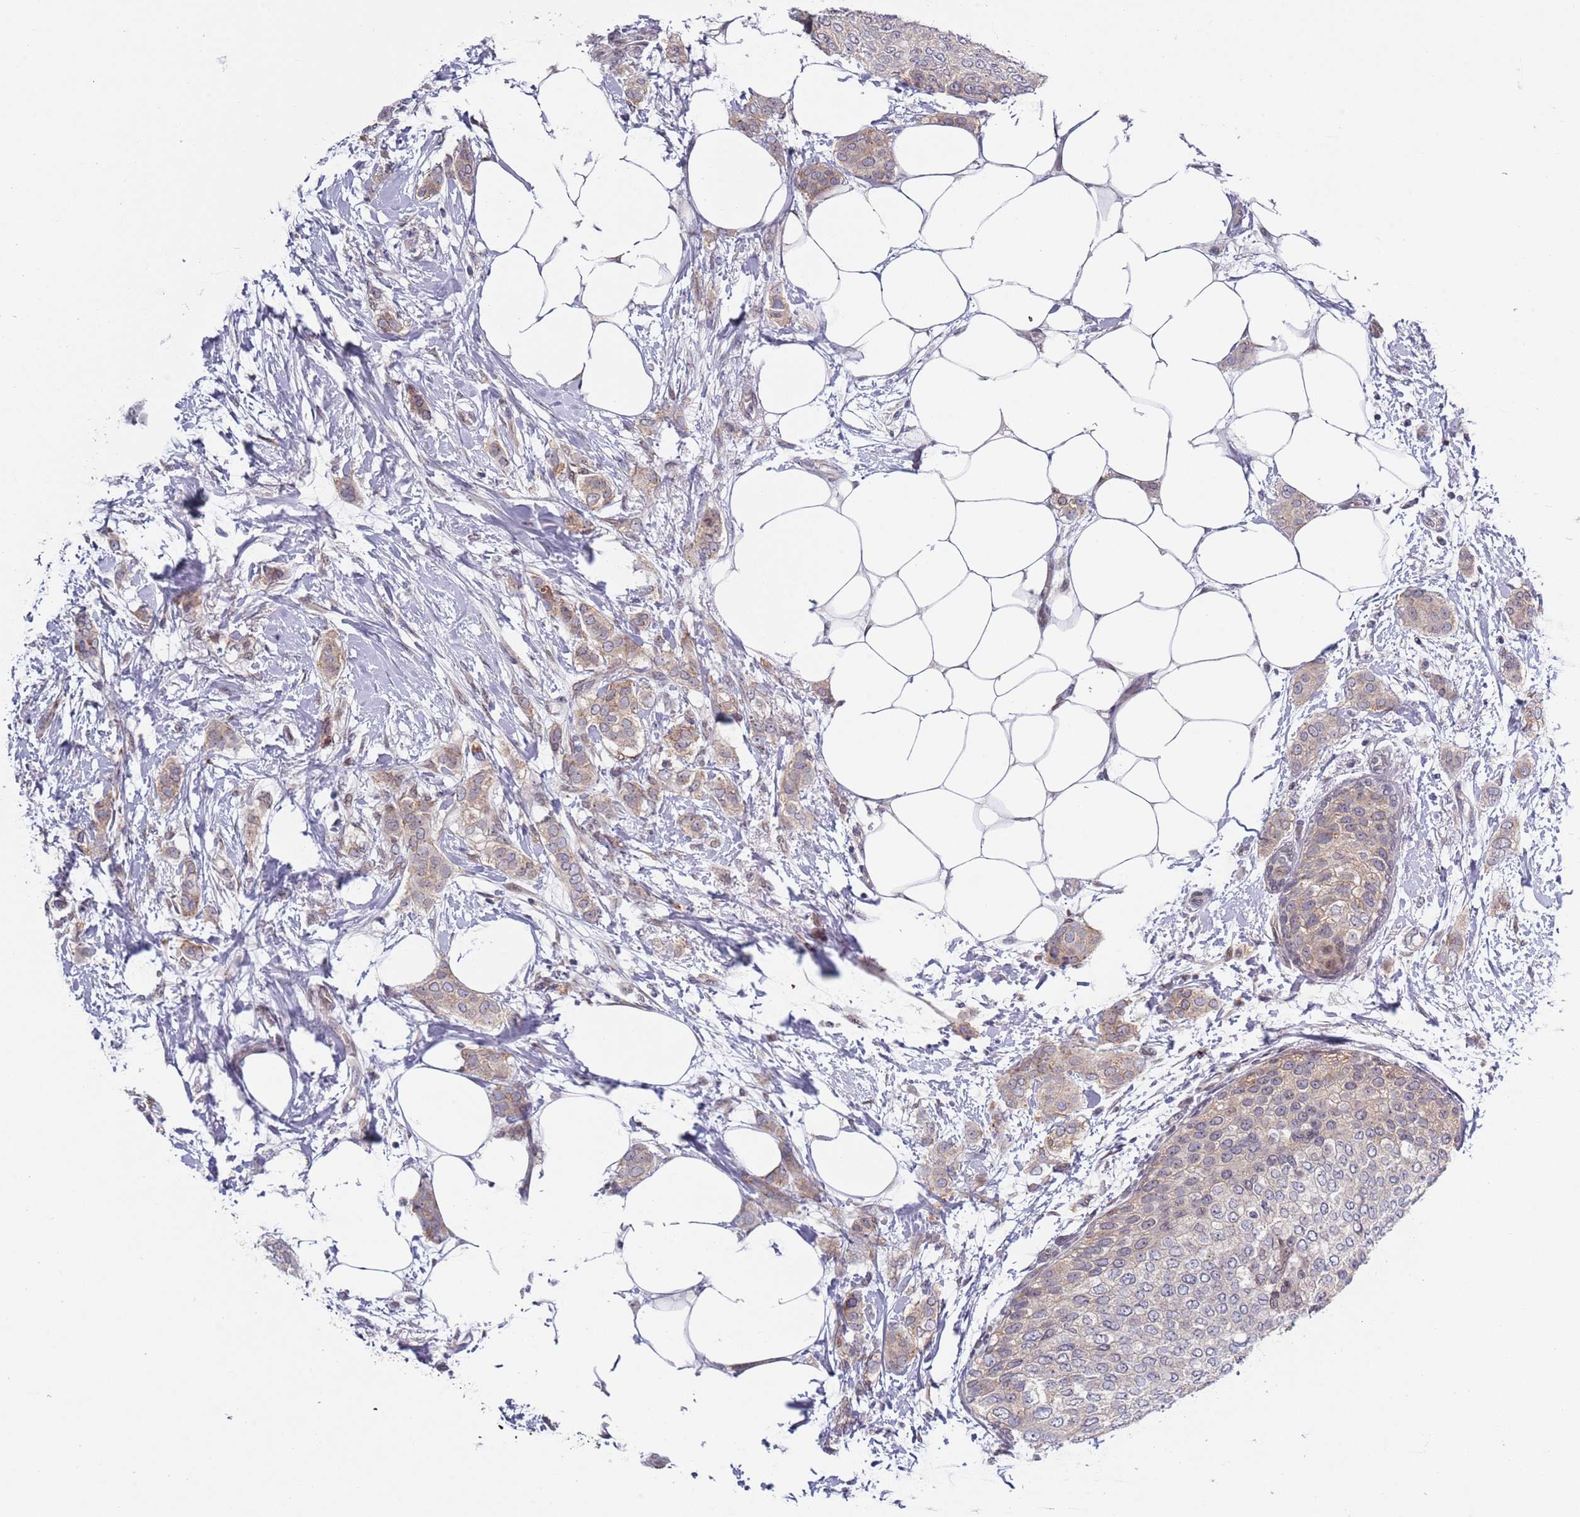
{"staining": {"intensity": "weak", "quantity": "25%-75%", "location": "cytoplasmic/membranous,nuclear"}, "tissue": "breast cancer", "cell_type": "Tumor cells", "image_type": "cancer", "snomed": [{"axis": "morphology", "description": "Duct carcinoma"}, {"axis": "topography", "description": "Breast"}], "caption": "Breast cancer was stained to show a protein in brown. There is low levels of weak cytoplasmic/membranous and nuclear expression in approximately 25%-75% of tumor cells.", "gene": "SLC25A32", "patient": {"sex": "female", "age": 72}}